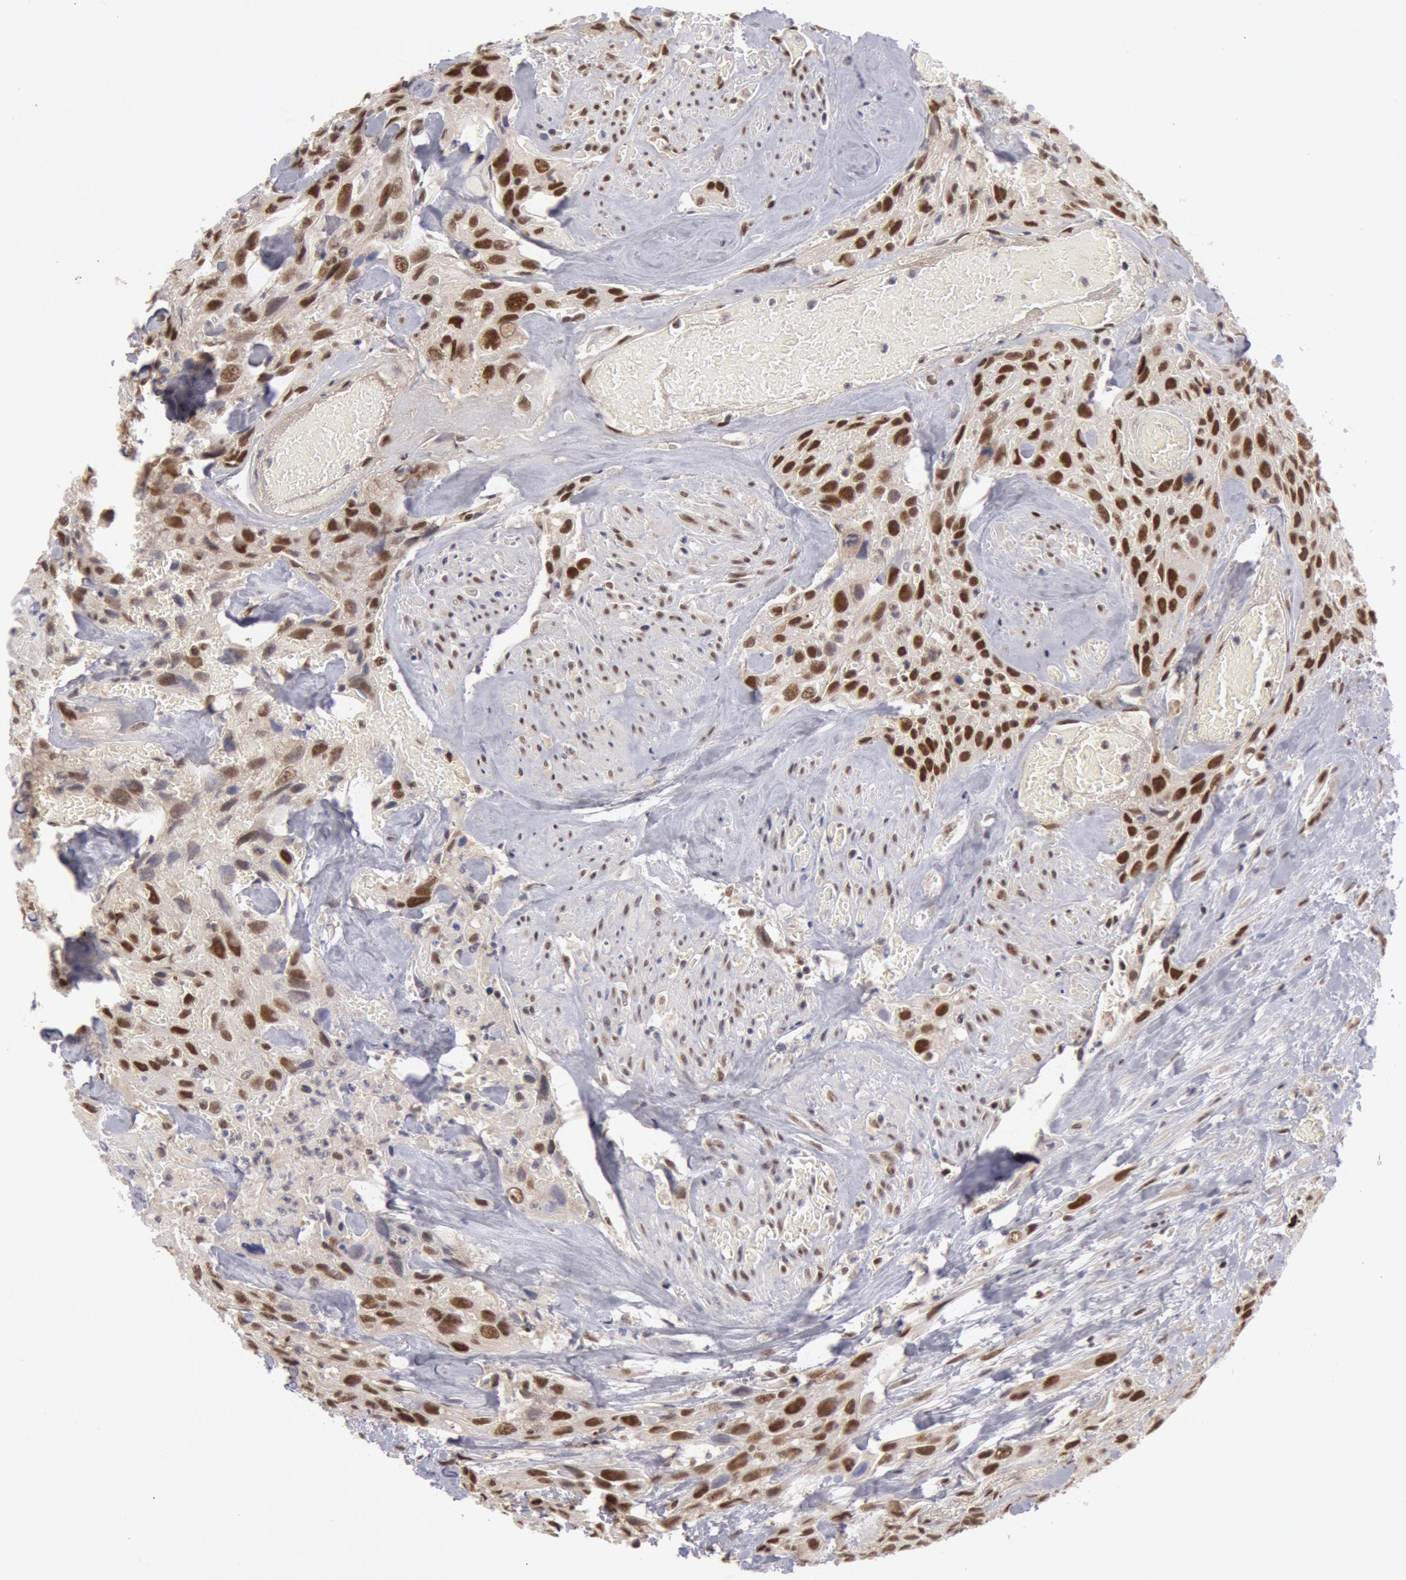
{"staining": {"intensity": "moderate", "quantity": ">75%", "location": "nuclear"}, "tissue": "urothelial cancer", "cell_type": "Tumor cells", "image_type": "cancer", "snomed": [{"axis": "morphology", "description": "Urothelial carcinoma, High grade"}, {"axis": "topography", "description": "Urinary bladder"}], "caption": "The histopathology image demonstrates staining of high-grade urothelial carcinoma, revealing moderate nuclear protein positivity (brown color) within tumor cells.", "gene": "PPP4R3B", "patient": {"sex": "female", "age": 84}}